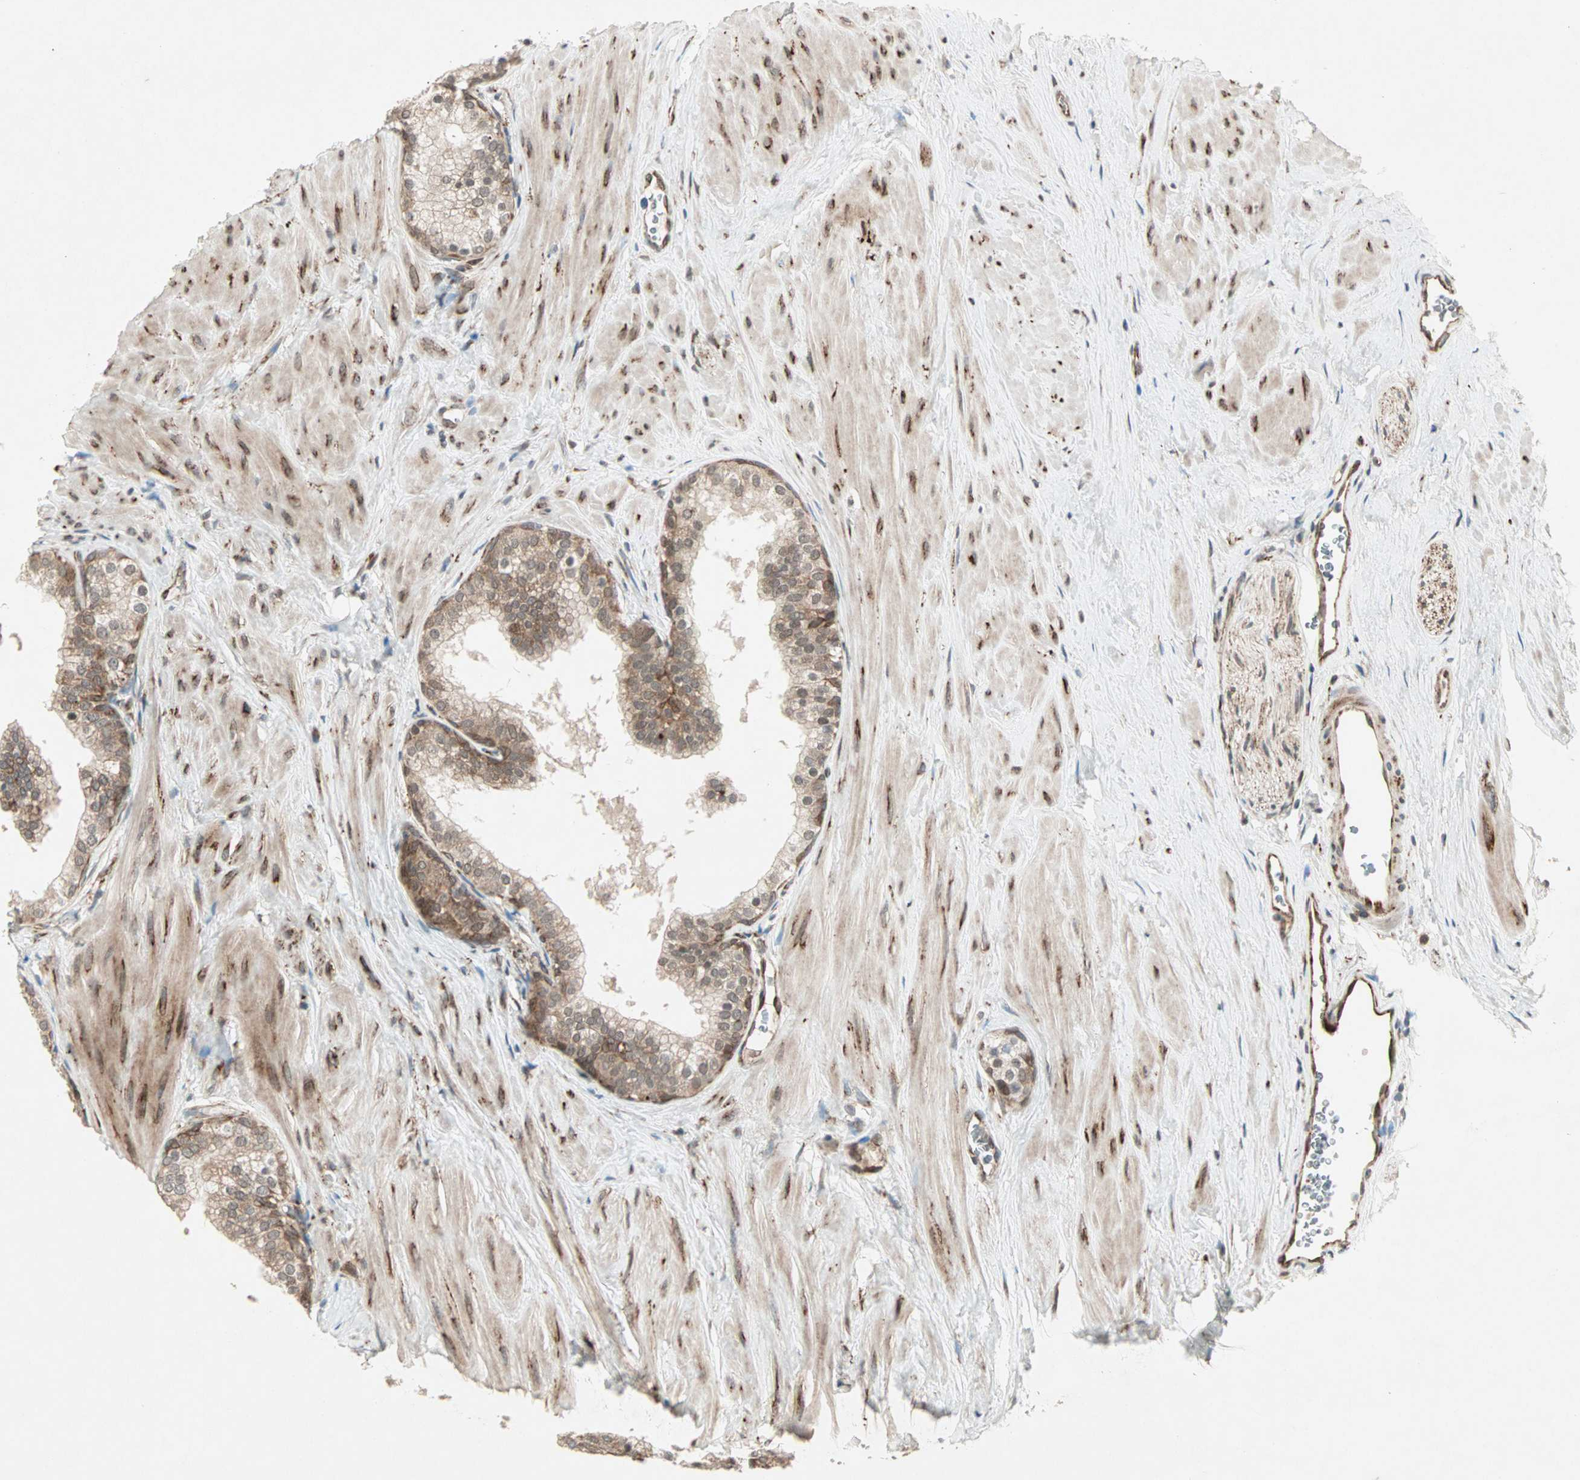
{"staining": {"intensity": "moderate", "quantity": "25%-75%", "location": "cytoplasmic/membranous"}, "tissue": "prostate", "cell_type": "Glandular cells", "image_type": "normal", "snomed": [{"axis": "morphology", "description": "Normal tissue, NOS"}, {"axis": "topography", "description": "Prostate"}], "caption": "Immunohistochemistry (IHC) (DAB) staining of benign prostate shows moderate cytoplasmic/membranous protein positivity in approximately 25%-75% of glandular cells. The staining was performed using DAB to visualize the protein expression in brown, while the nuclei were stained in blue with hematoxylin (Magnification: 20x).", "gene": "ZNF37A", "patient": {"sex": "male", "age": 60}}